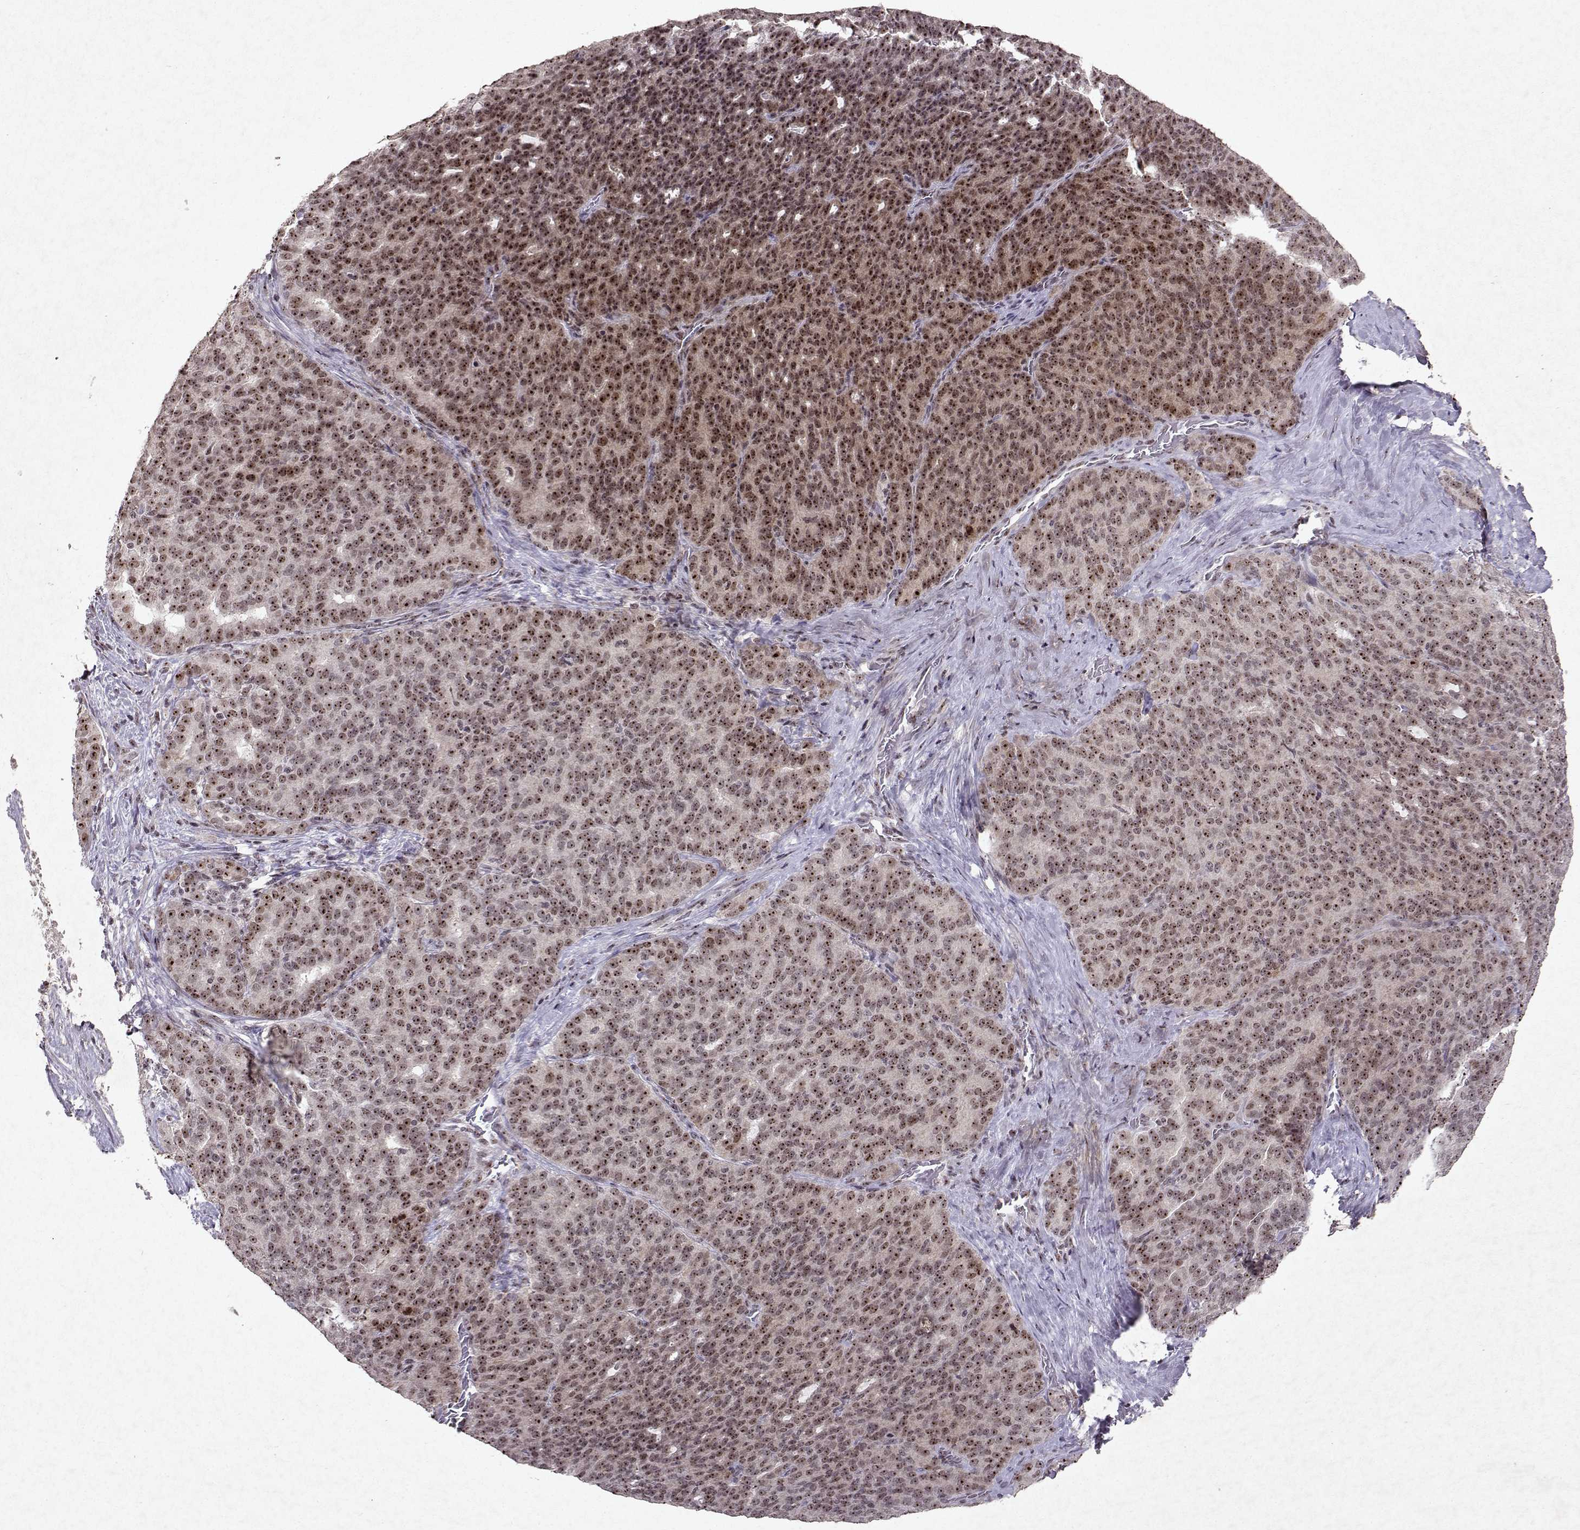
{"staining": {"intensity": "moderate", "quantity": ">75%", "location": "nuclear"}, "tissue": "liver cancer", "cell_type": "Tumor cells", "image_type": "cancer", "snomed": [{"axis": "morphology", "description": "Cholangiocarcinoma"}, {"axis": "topography", "description": "Liver"}], "caption": "A brown stain labels moderate nuclear staining of a protein in human cholangiocarcinoma (liver) tumor cells. (Stains: DAB in brown, nuclei in blue, Microscopy: brightfield microscopy at high magnification).", "gene": "DDX56", "patient": {"sex": "female", "age": 47}}